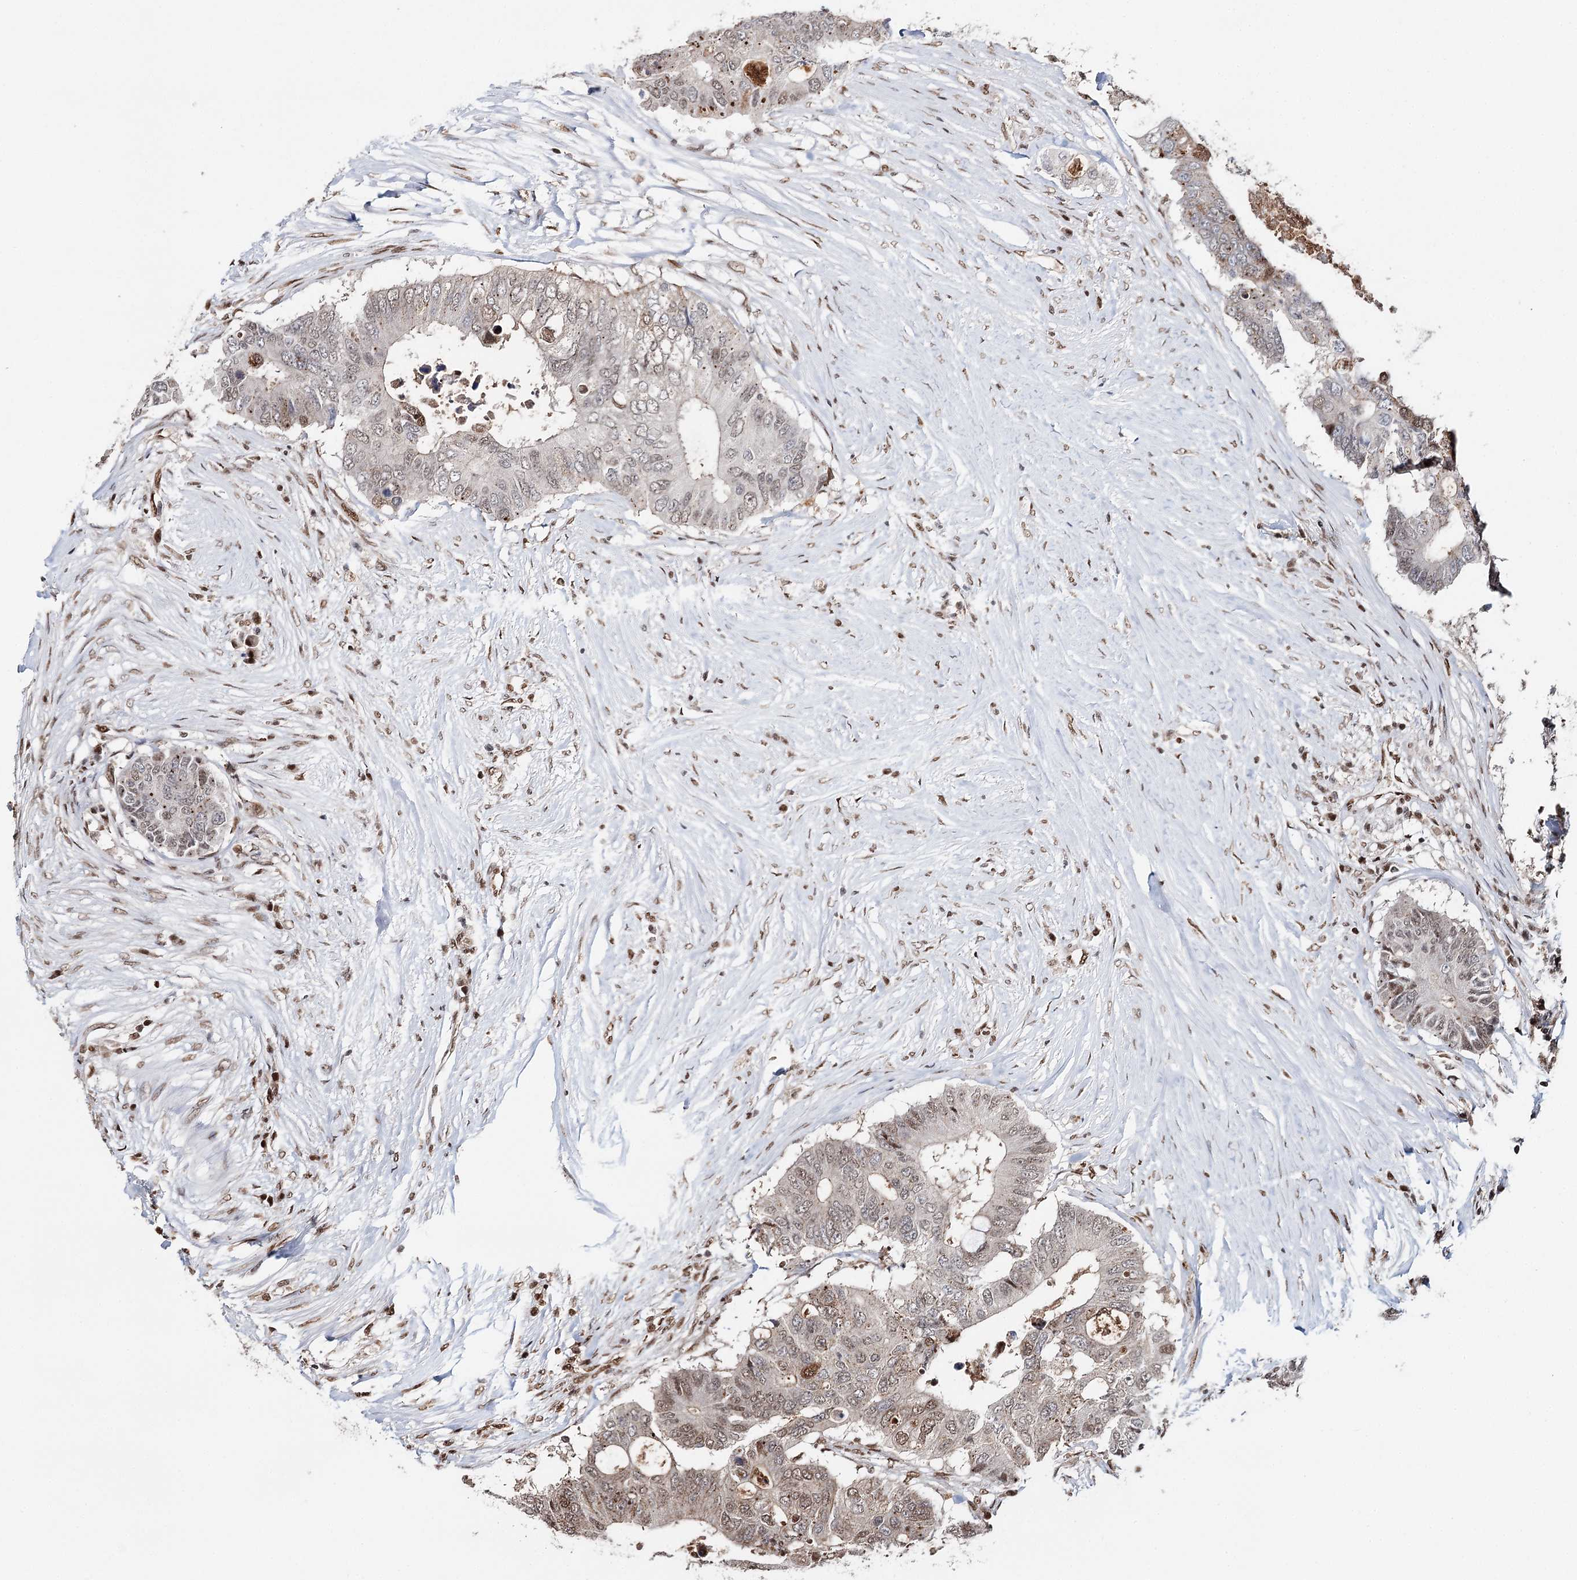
{"staining": {"intensity": "moderate", "quantity": "<25%", "location": "nuclear"}, "tissue": "colorectal cancer", "cell_type": "Tumor cells", "image_type": "cancer", "snomed": [{"axis": "morphology", "description": "Adenocarcinoma, NOS"}, {"axis": "topography", "description": "Colon"}], "caption": "This is a micrograph of IHC staining of colorectal cancer (adenocarcinoma), which shows moderate expression in the nuclear of tumor cells.", "gene": "RPS27A", "patient": {"sex": "male", "age": 71}}